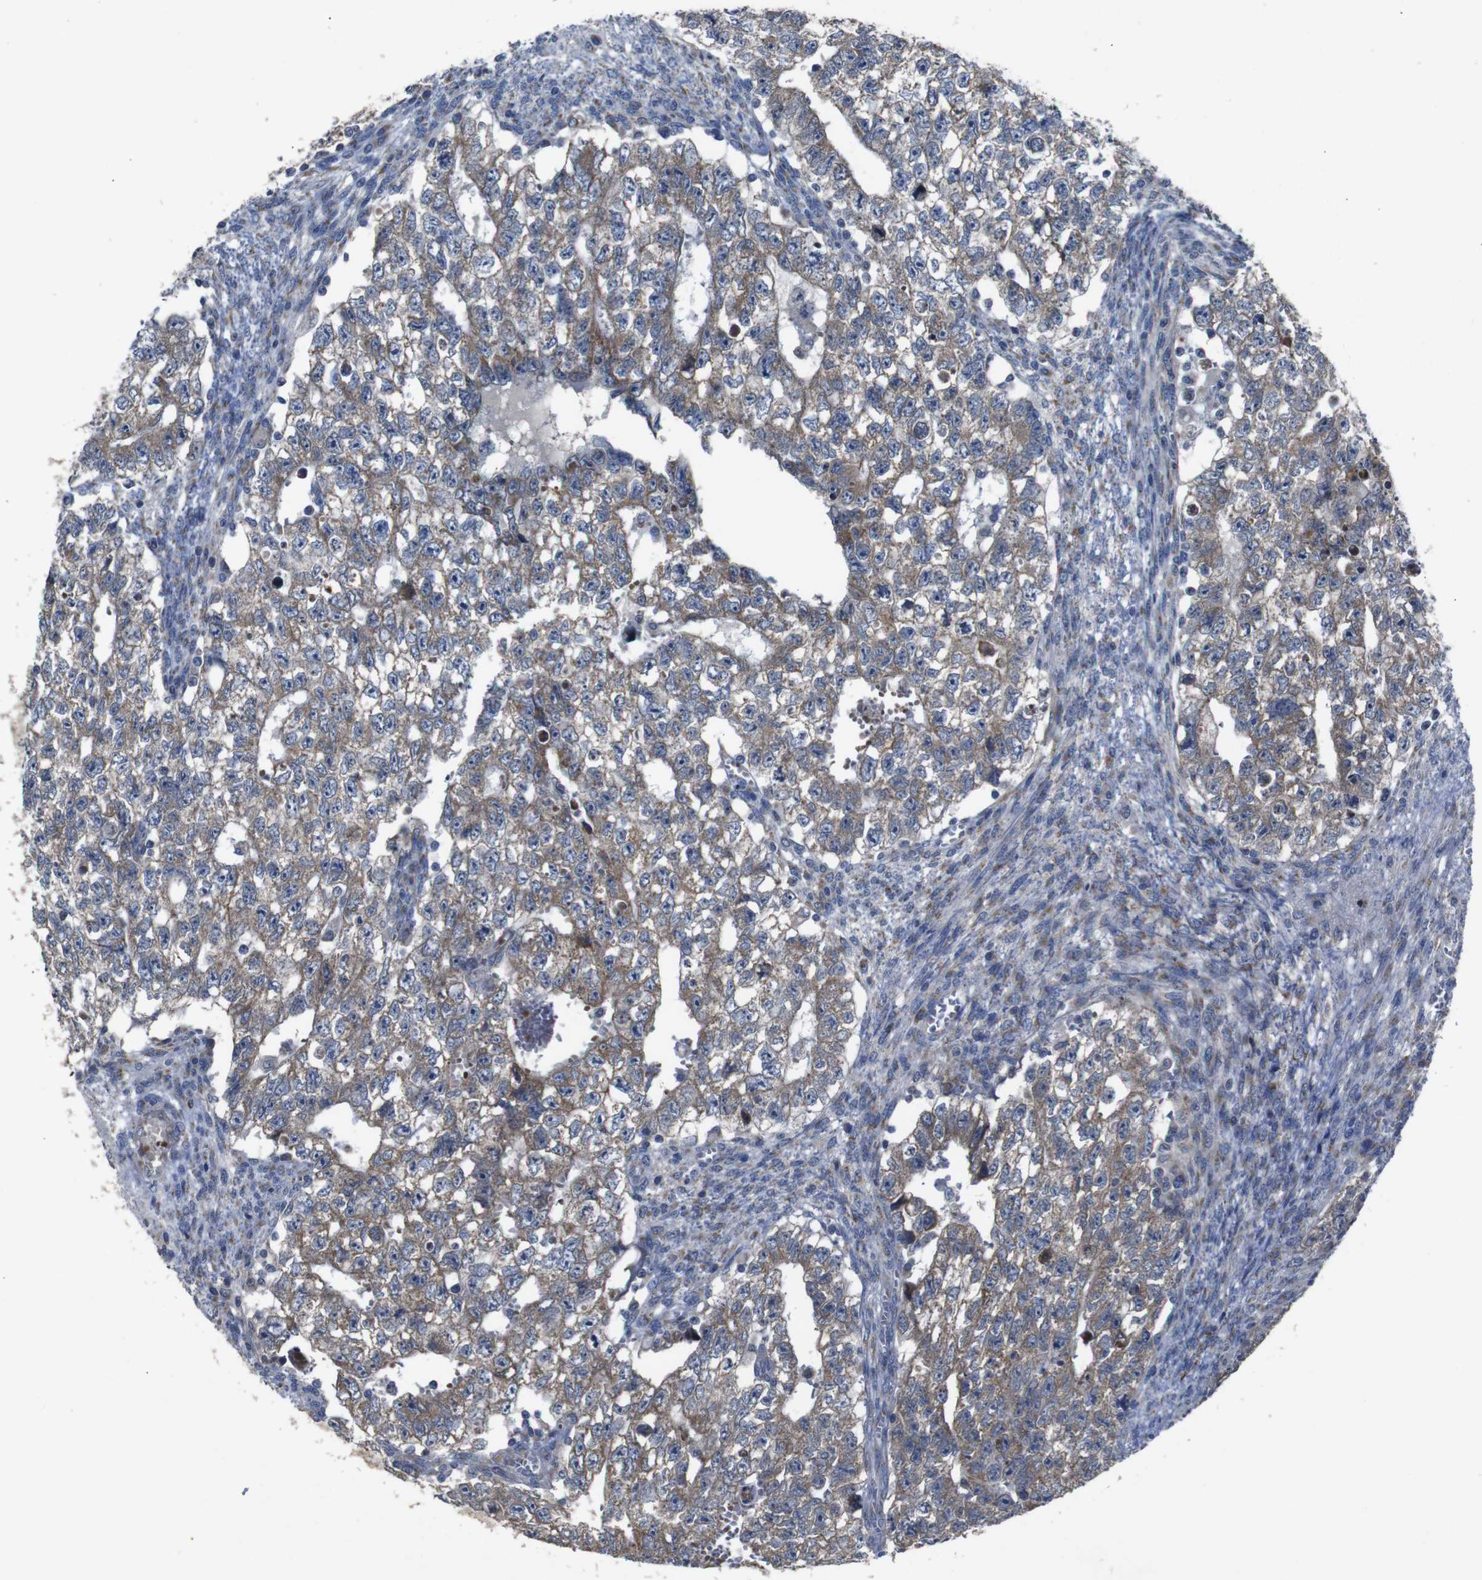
{"staining": {"intensity": "moderate", "quantity": "25%-75%", "location": "cytoplasmic/membranous"}, "tissue": "testis cancer", "cell_type": "Tumor cells", "image_type": "cancer", "snomed": [{"axis": "morphology", "description": "Seminoma, NOS"}, {"axis": "morphology", "description": "Carcinoma, Embryonal, NOS"}, {"axis": "topography", "description": "Testis"}], "caption": "Testis cancer stained with DAB immunohistochemistry shows medium levels of moderate cytoplasmic/membranous expression in approximately 25%-75% of tumor cells.", "gene": "CHST10", "patient": {"sex": "male", "age": 38}}